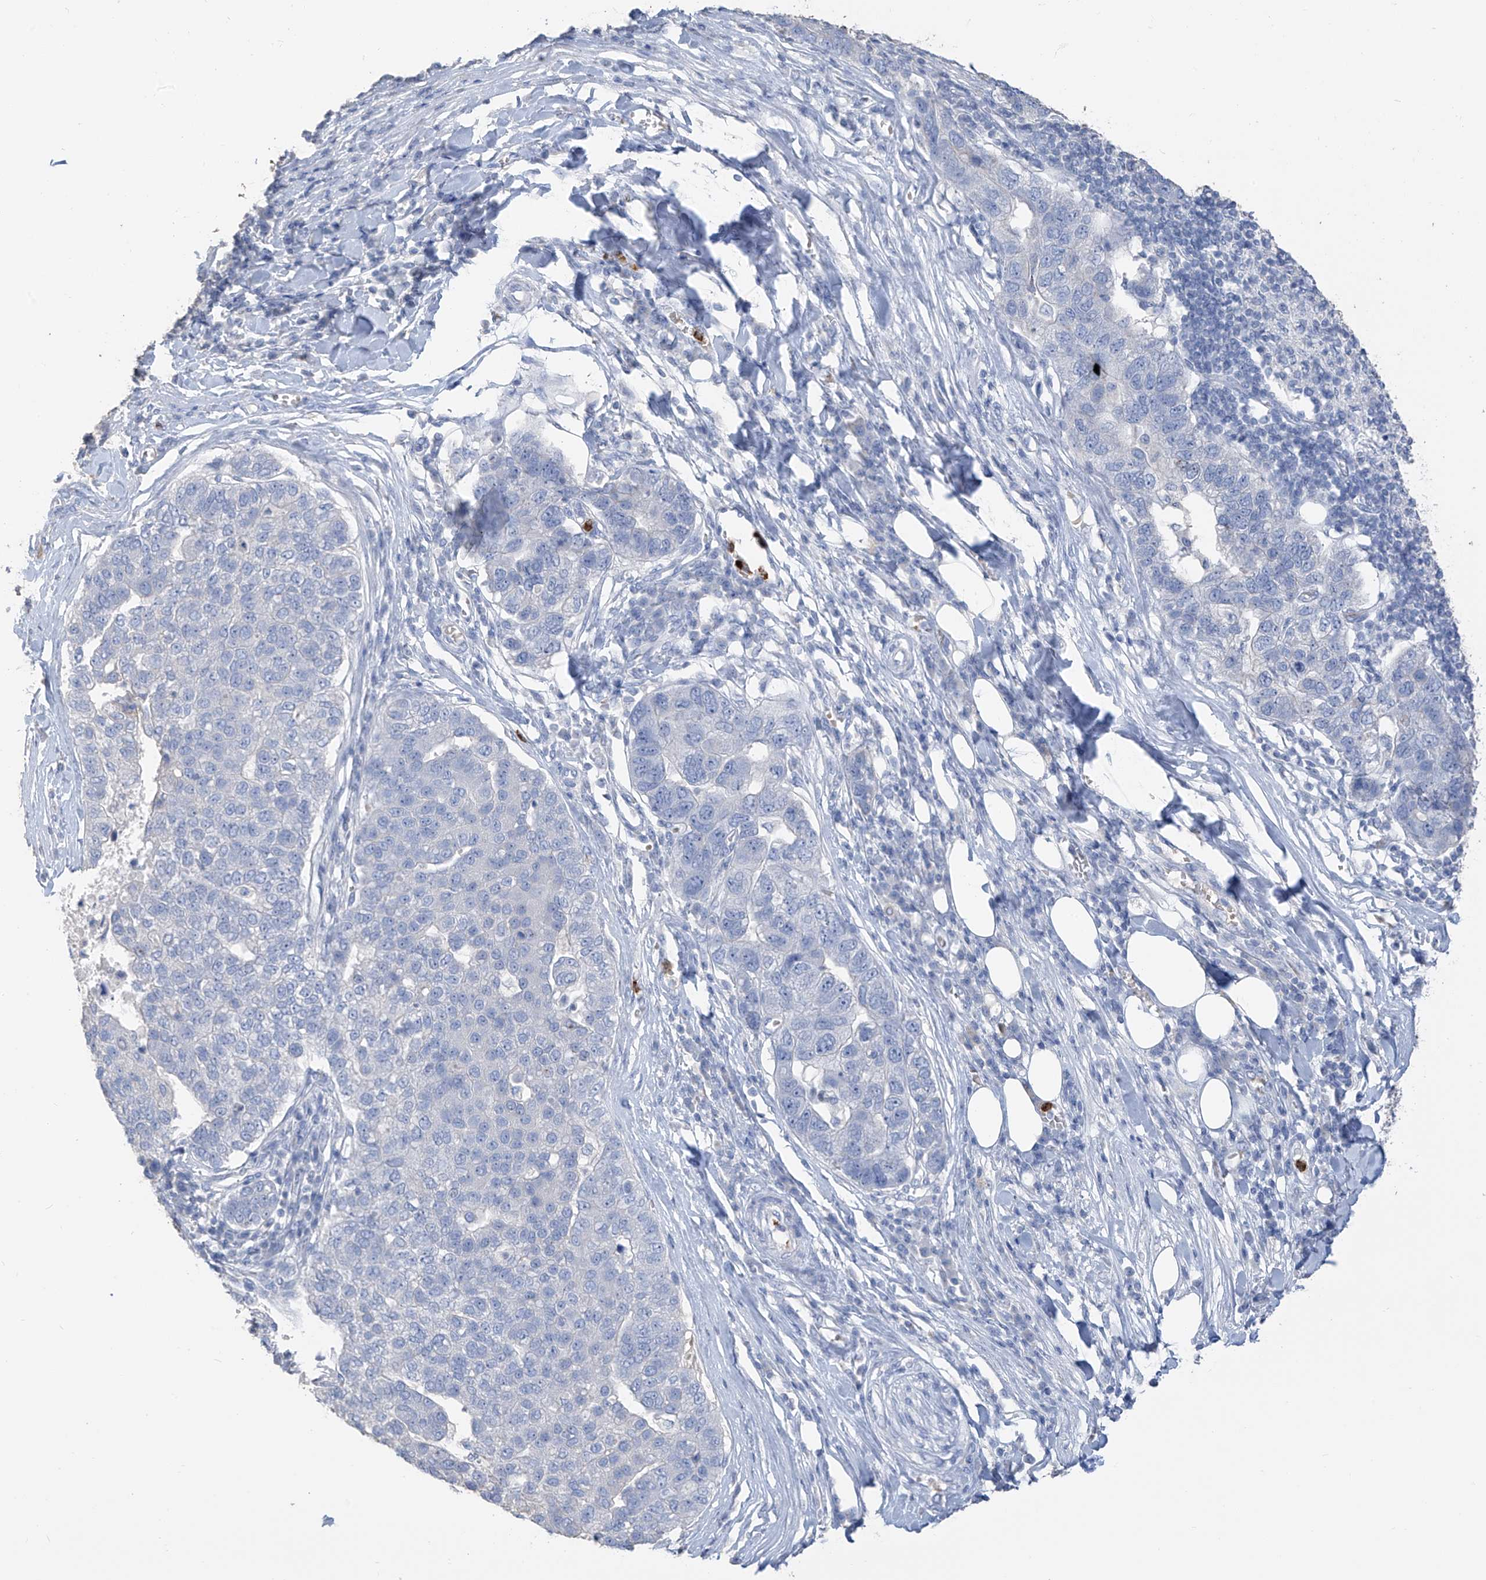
{"staining": {"intensity": "negative", "quantity": "none", "location": "none"}, "tissue": "pancreatic cancer", "cell_type": "Tumor cells", "image_type": "cancer", "snomed": [{"axis": "morphology", "description": "Adenocarcinoma, NOS"}, {"axis": "topography", "description": "Pancreas"}], "caption": "Immunohistochemistry (IHC) histopathology image of adenocarcinoma (pancreatic) stained for a protein (brown), which demonstrates no expression in tumor cells.", "gene": "PAFAH1B3", "patient": {"sex": "female", "age": 61}}